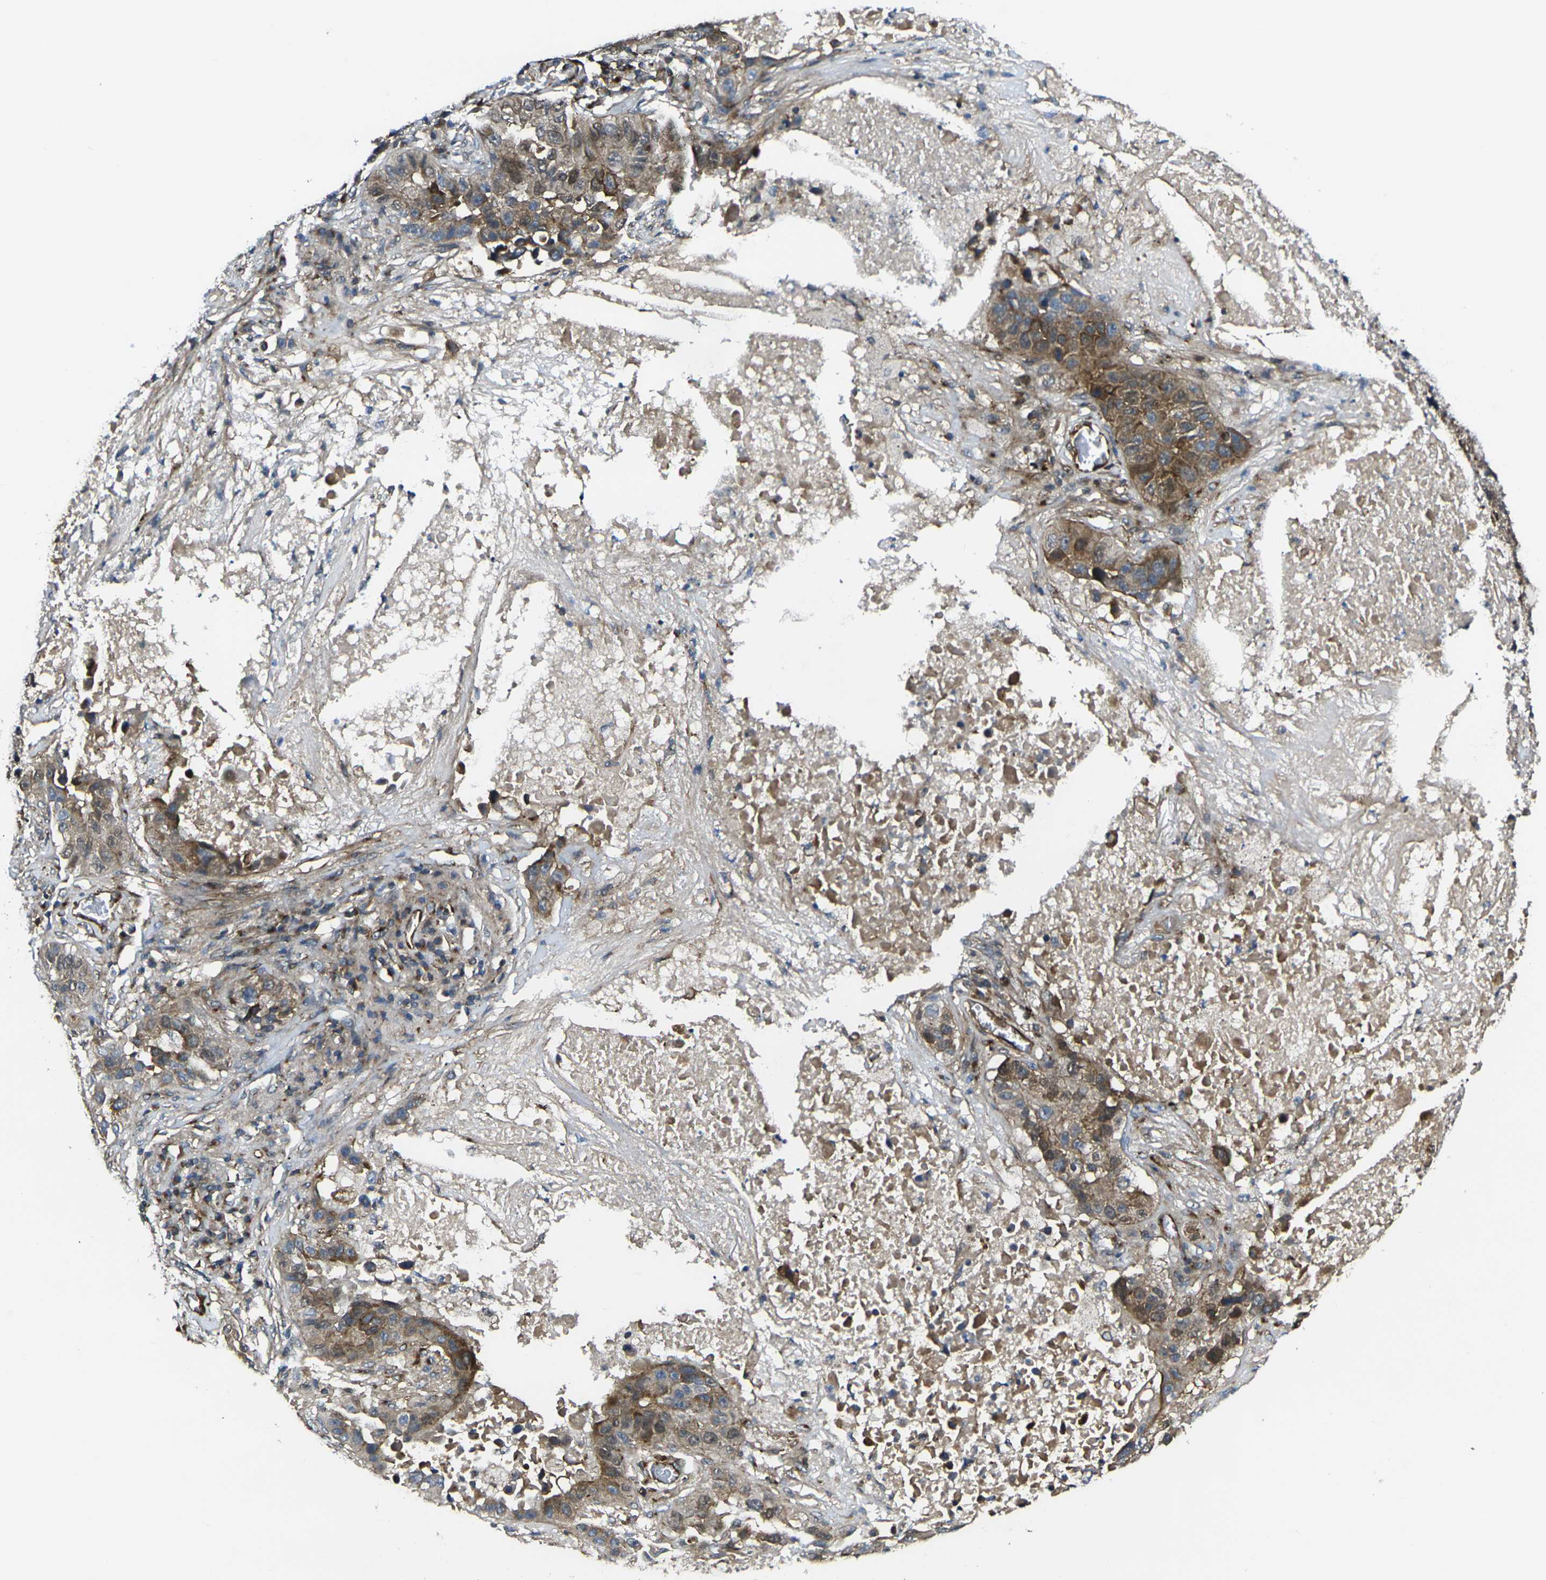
{"staining": {"intensity": "moderate", "quantity": ">75%", "location": "cytoplasmic/membranous,nuclear"}, "tissue": "lung cancer", "cell_type": "Tumor cells", "image_type": "cancer", "snomed": [{"axis": "morphology", "description": "Squamous cell carcinoma, NOS"}, {"axis": "topography", "description": "Lung"}], "caption": "A micrograph showing moderate cytoplasmic/membranous and nuclear positivity in approximately >75% of tumor cells in lung cancer (squamous cell carcinoma), as visualized by brown immunohistochemical staining.", "gene": "ECE1", "patient": {"sex": "male", "age": 57}}